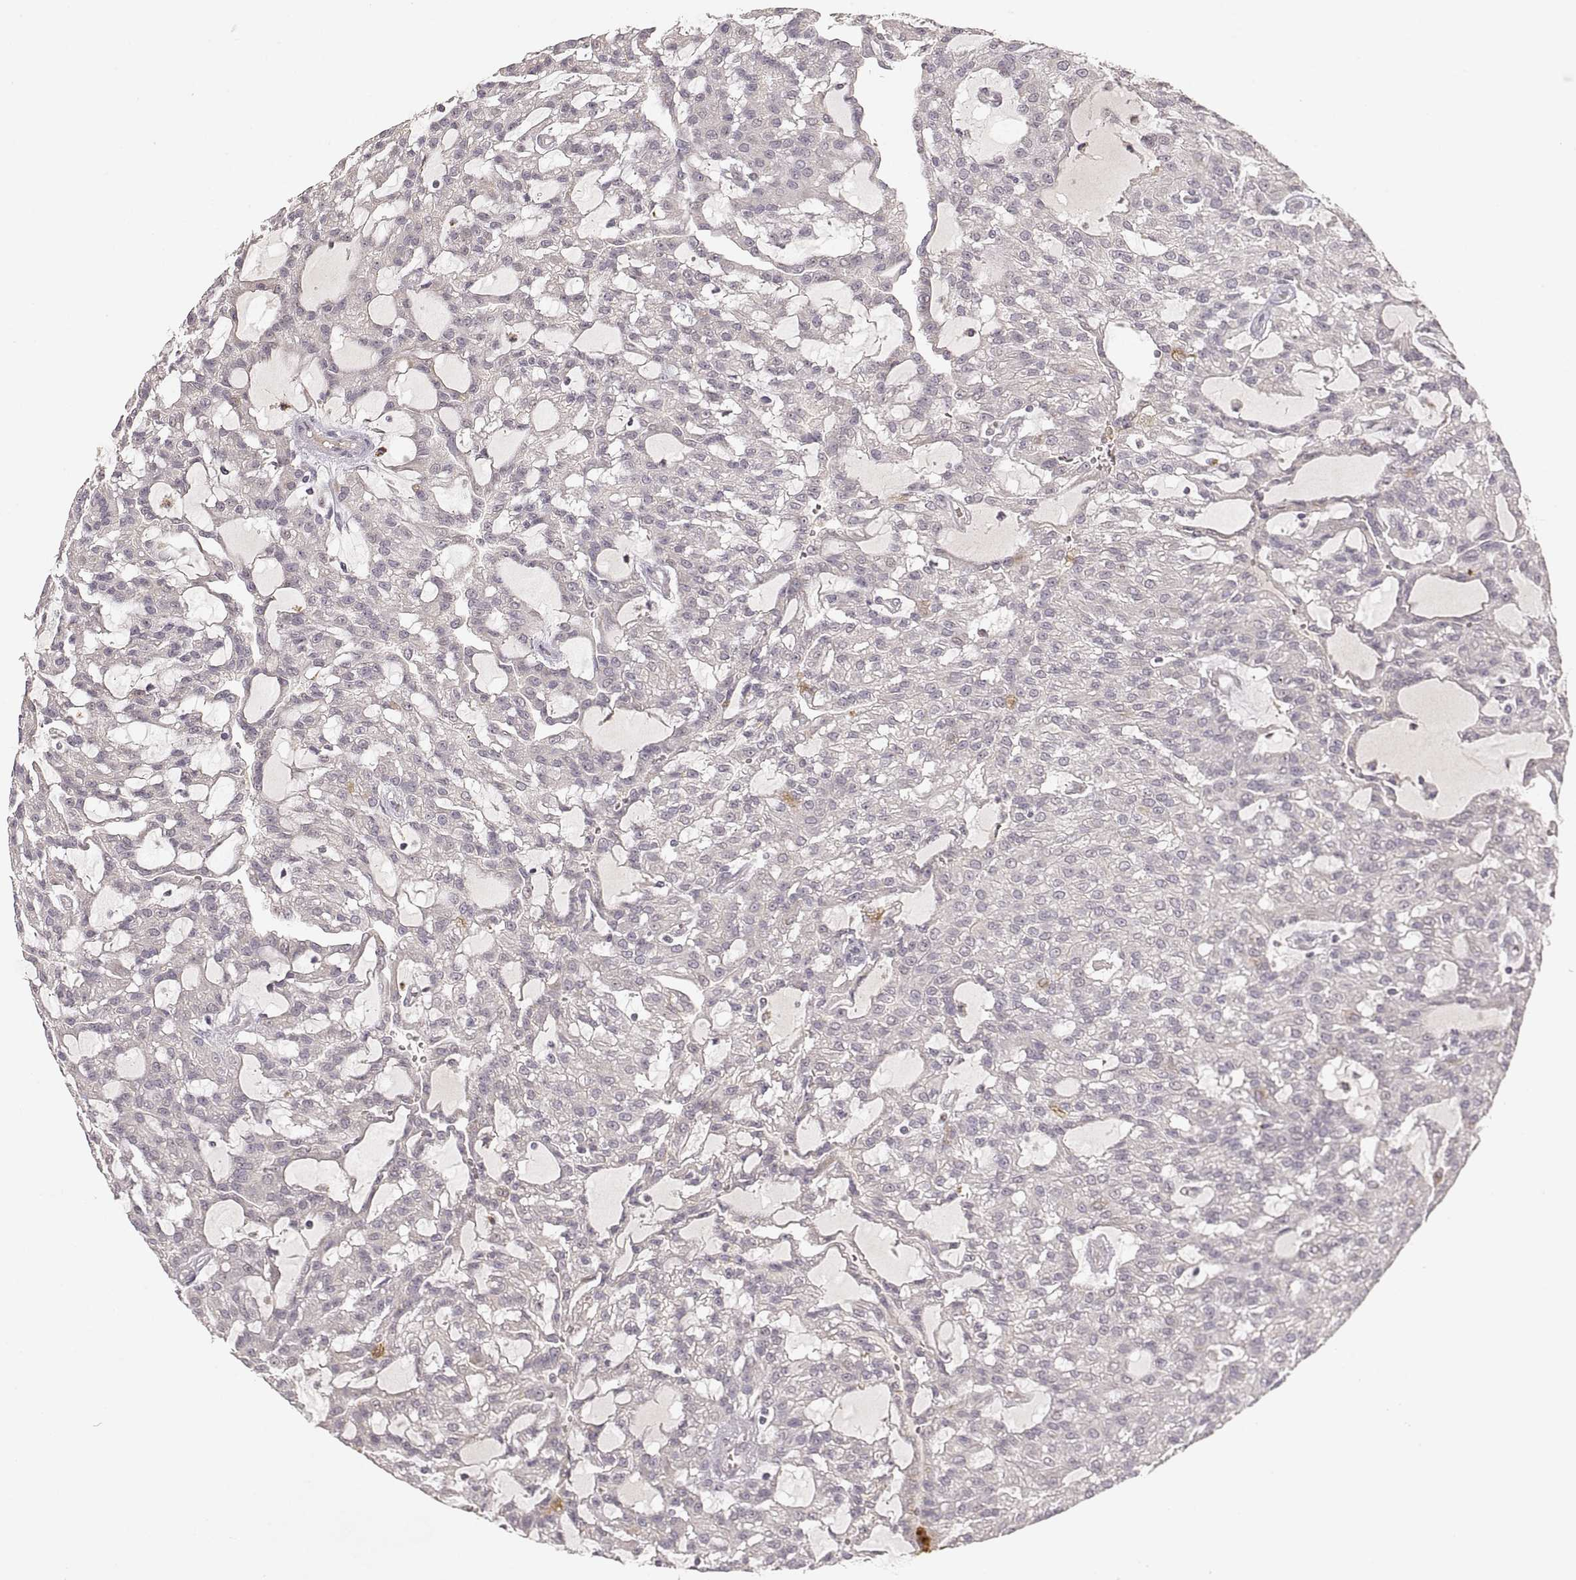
{"staining": {"intensity": "negative", "quantity": "none", "location": "none"}, "tissue": "renal cancer", "cell_type": "Tumor cells", "image_type": "cancer", "snomed": [{"axis": "morphology", "description": "Adenocarcinoma, NOS"}, {"axis": "topography", "description": "Kidney"}], "caption": "This is an immunohistochemistry photomicrograph of renal cancer. There is no positivity in tumor cells.", "gene": "LAMC2", "patient": {"sex": "male", "age": 63}}